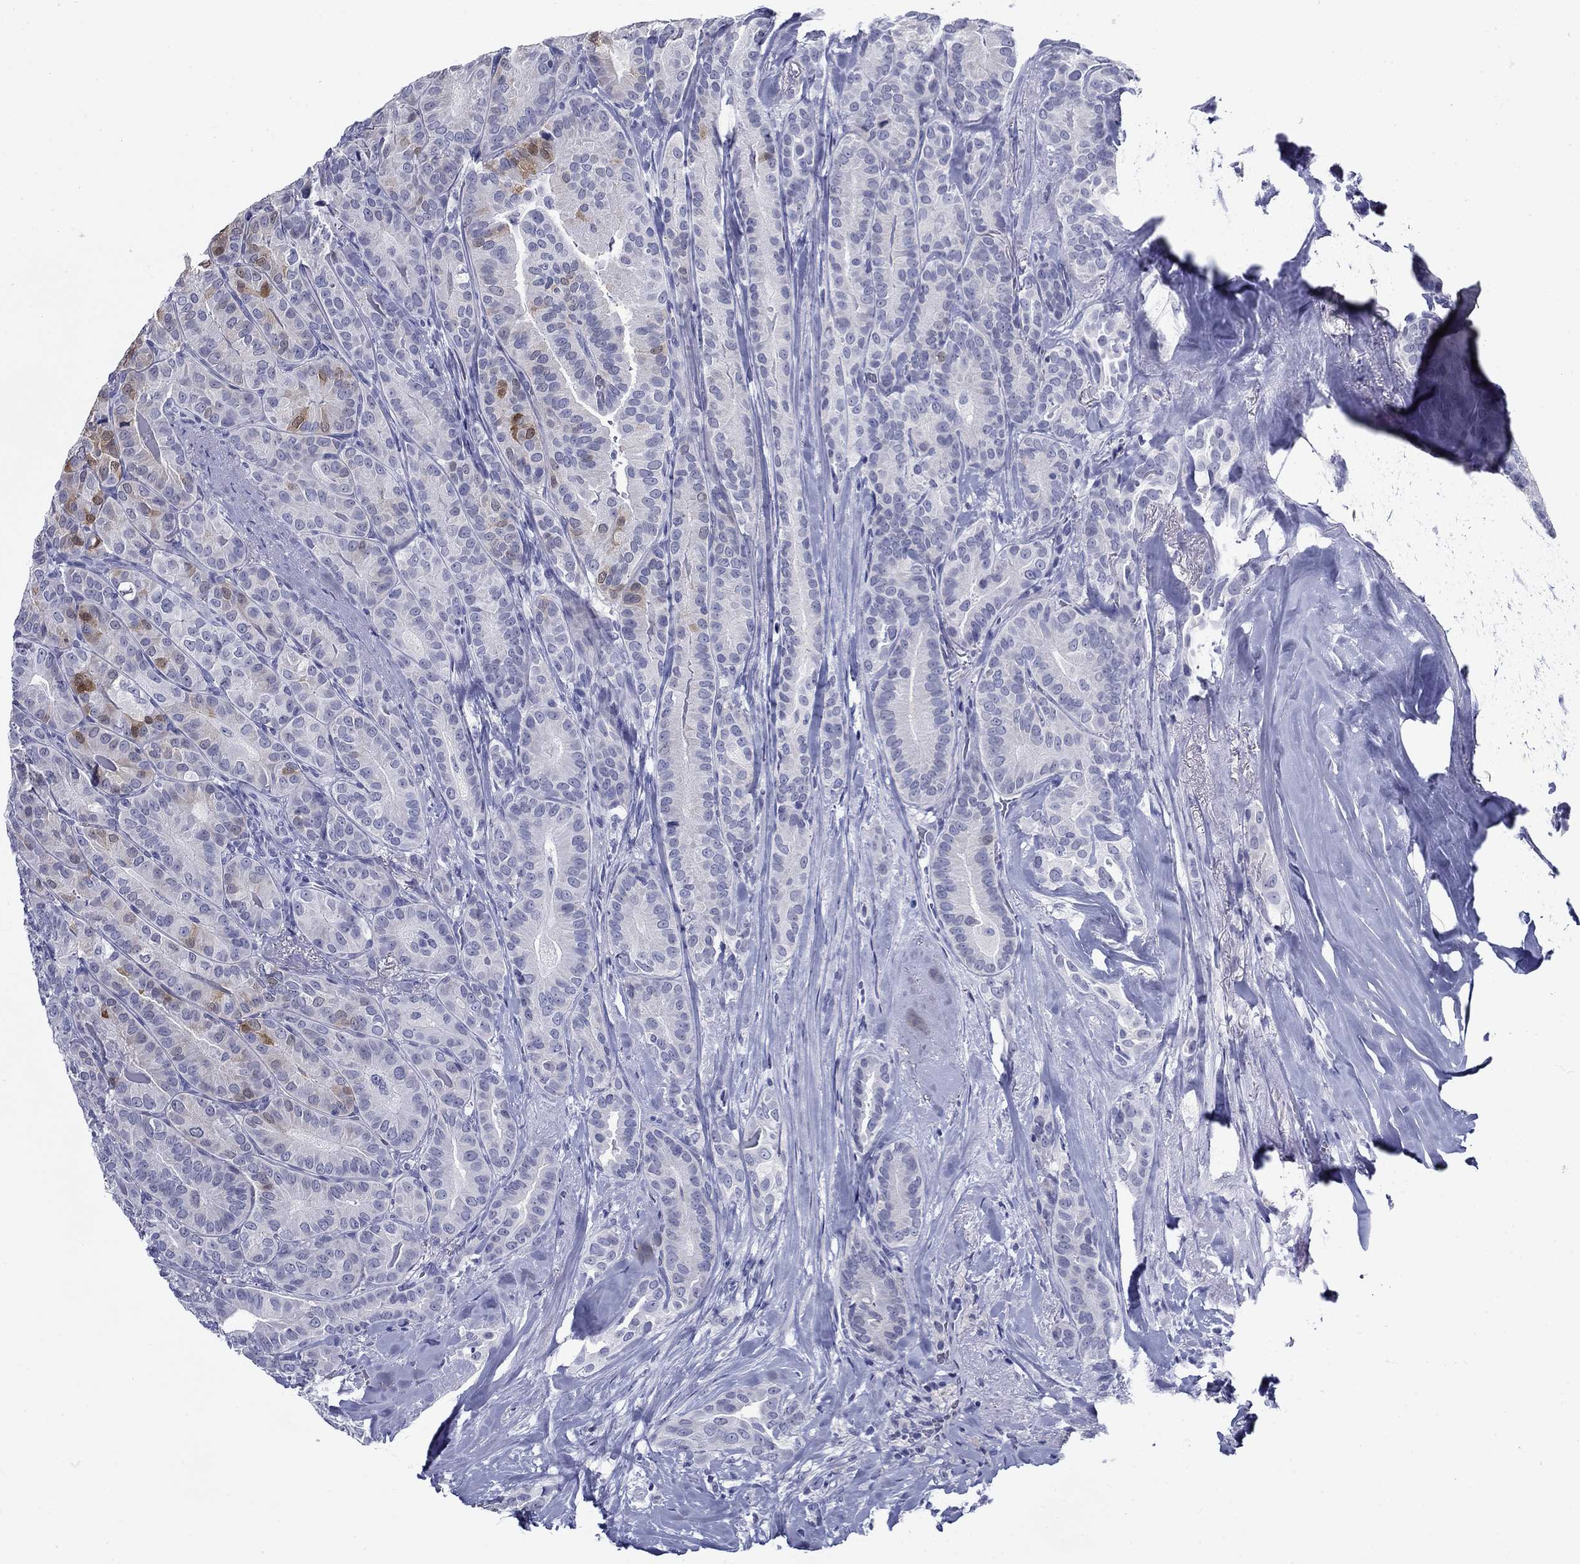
{"staining": {"intensity": "moderate", "quantity": "<25%", "location": "cytoplasmic/membranous"}, "tissue": "thyroid cancer", "cell_type": "Tumor cells", "image_type": "cancer", "snomed": [{"axis": "morphology", "description": "Papillary adenocarcinoma, NOS"}, {"axis": "topography", "description": "Thyroid gland"}], "caption": "This is a photomicrograph of immunohistochemistry staining of papillary adenocarcinoma (thyroid), which shows moderate expression in the cytoplasmic/membranous of tumor cells.", "gene": "C4orf19", "patient": {"sex": "male", "age": 61}}